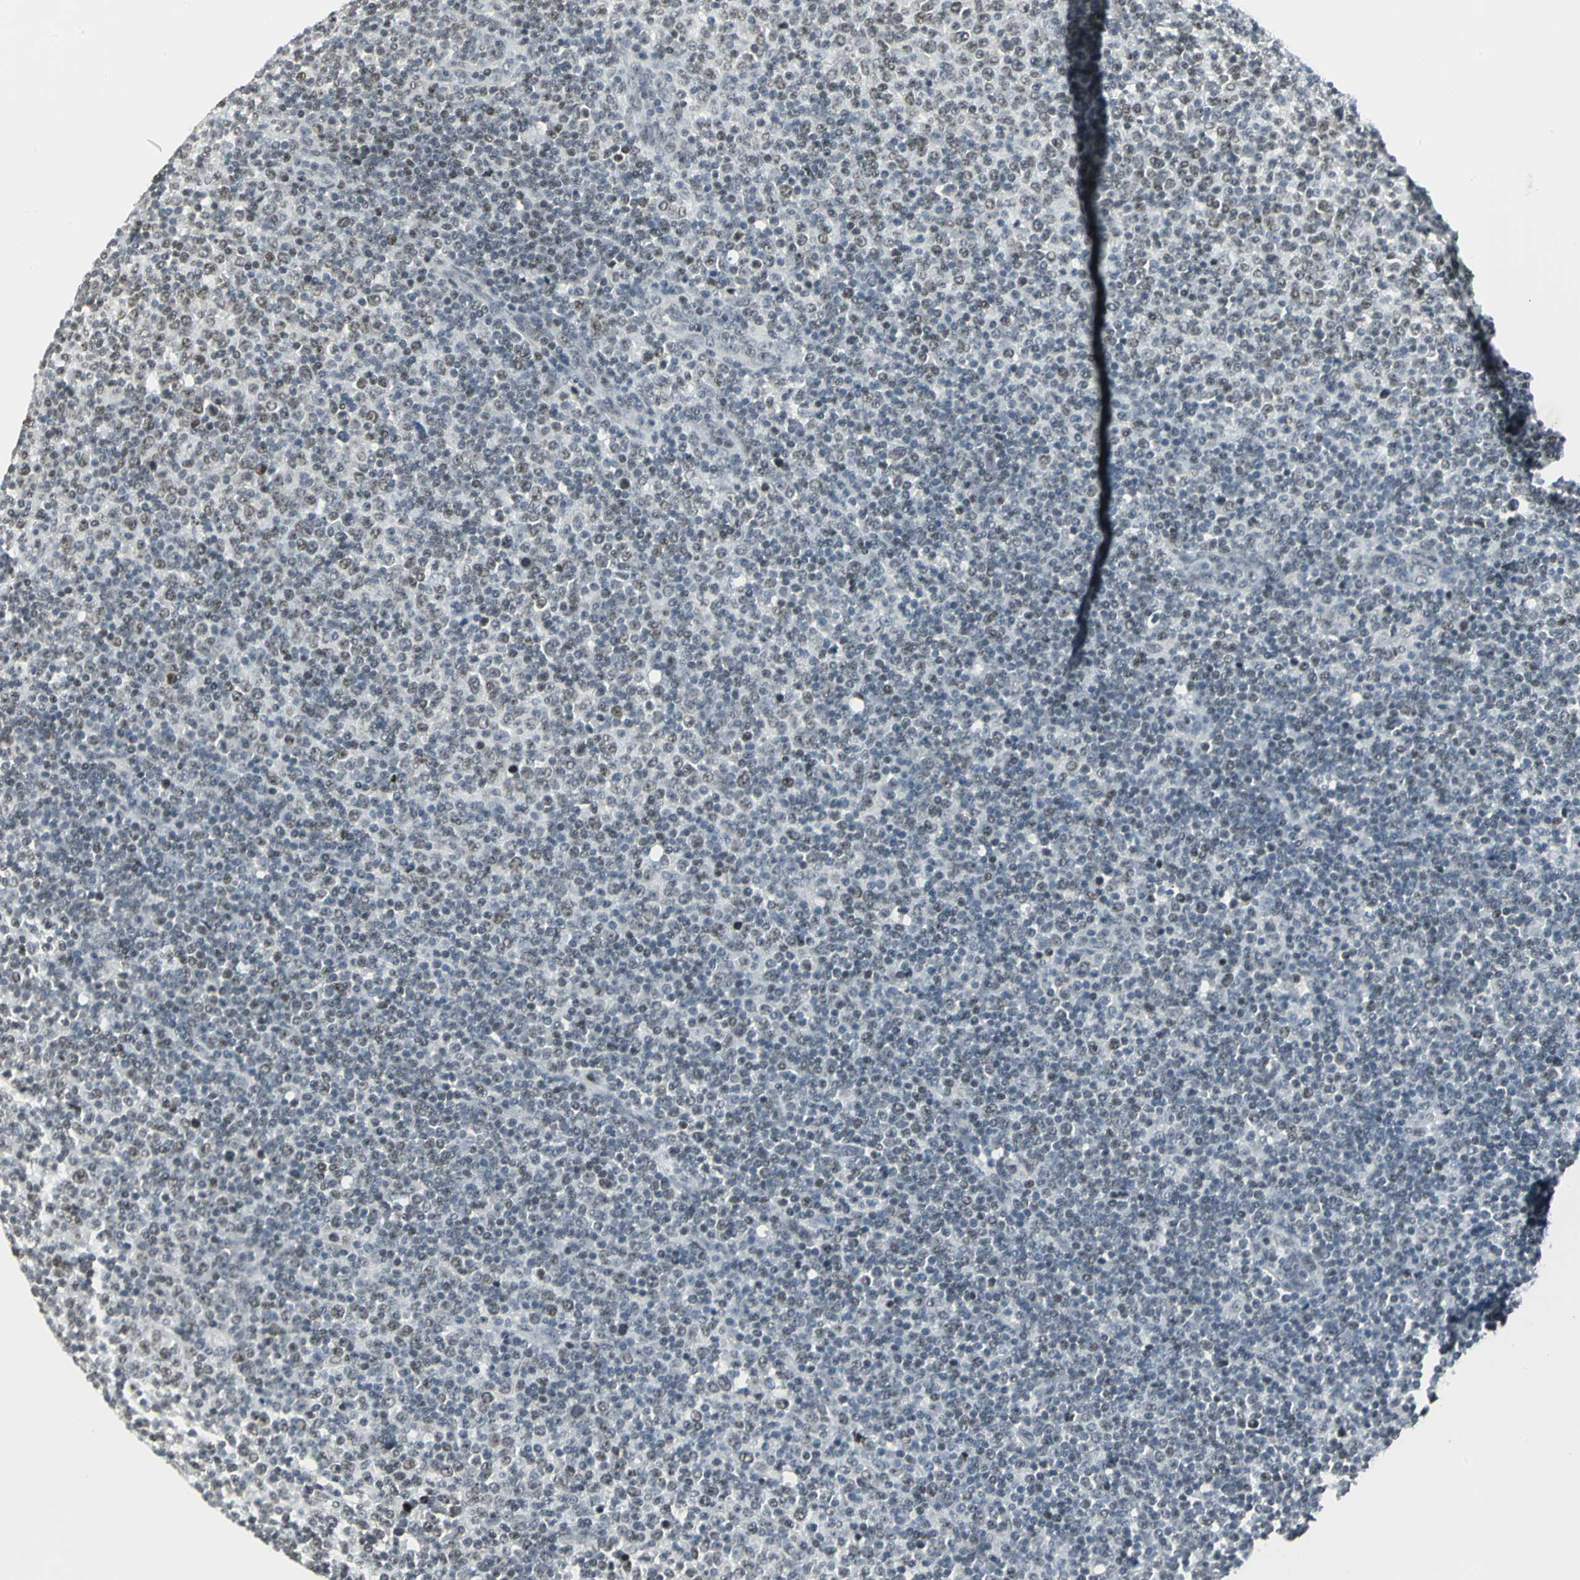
{"staining": {"intensity": "weak", "quantity": "25%-75%", "location": "nuclear"}, "tissue": "lymphoma", "cell_type": "Tumor cells", "image_type": "cancer", "snomed": [{"axis": "morphology", "description": "Malignant lymphoma, non-Hodgkin's type, Low grade"}, {"axis": "topography", "description": "Lymph node"}], "caption": "Human lymphoma stained with a protein marker demonstrates weak staining in tumor cells.", "gene": "CBX3", "patient": {"sex": "male", "age": 70}}